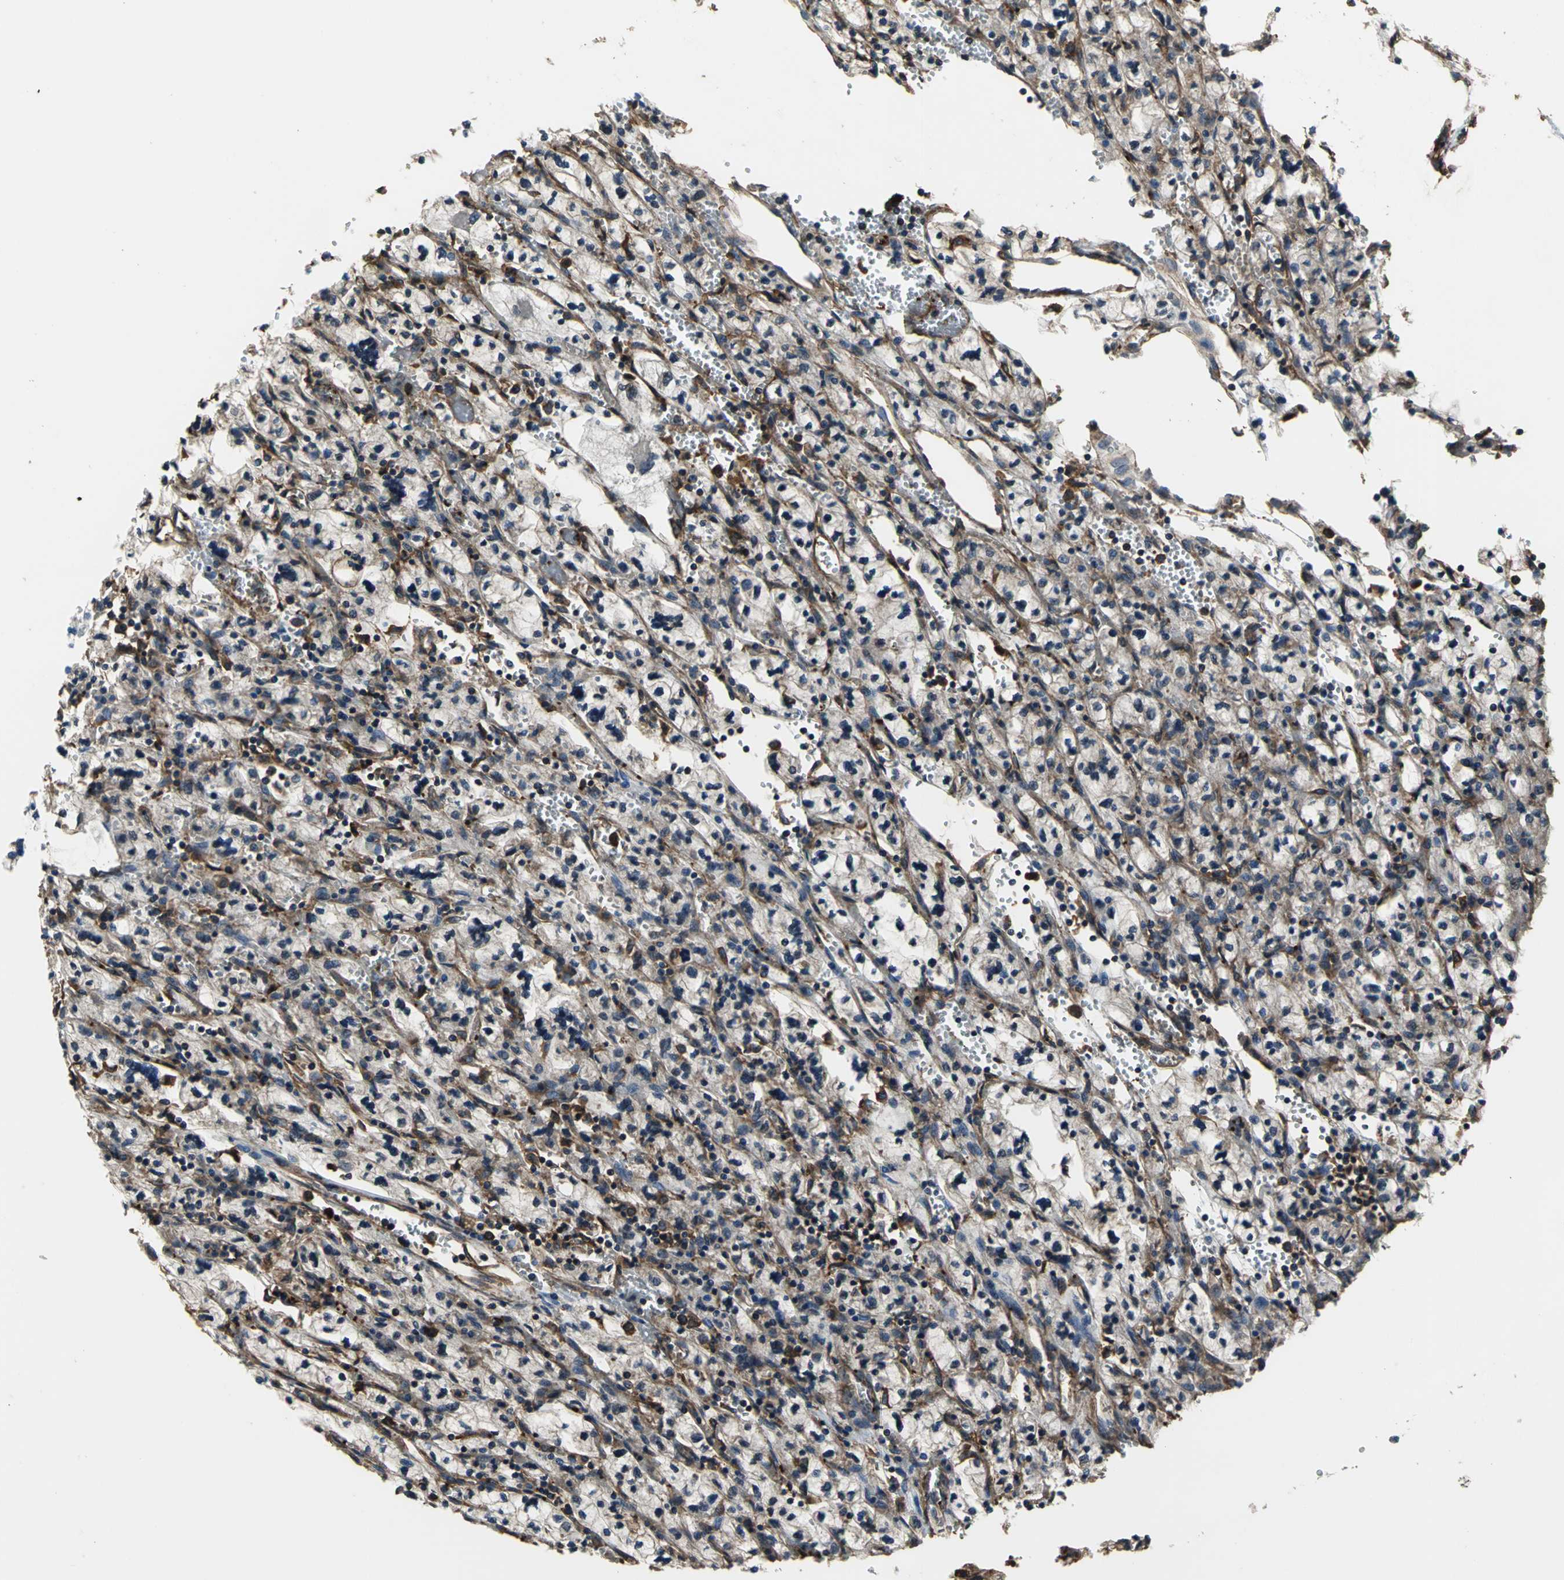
{"staining": {"intensity": "negative", "quantity": "none", "location": "none"}, "tissue": "renal cancer", "cell_type": "Tumor cells", "image_type": "cancer", "snomed": [{"axis": "morphology", "description": "Adenocarcinoma, NOS"}, {"axis": "topography", "description": "Kidney"}], "caption": "Tumor cells show no significant expression in adenocarcinoma (renal).", "gene": "TLN1", "patient": {"sex": "female", "age": 83}}